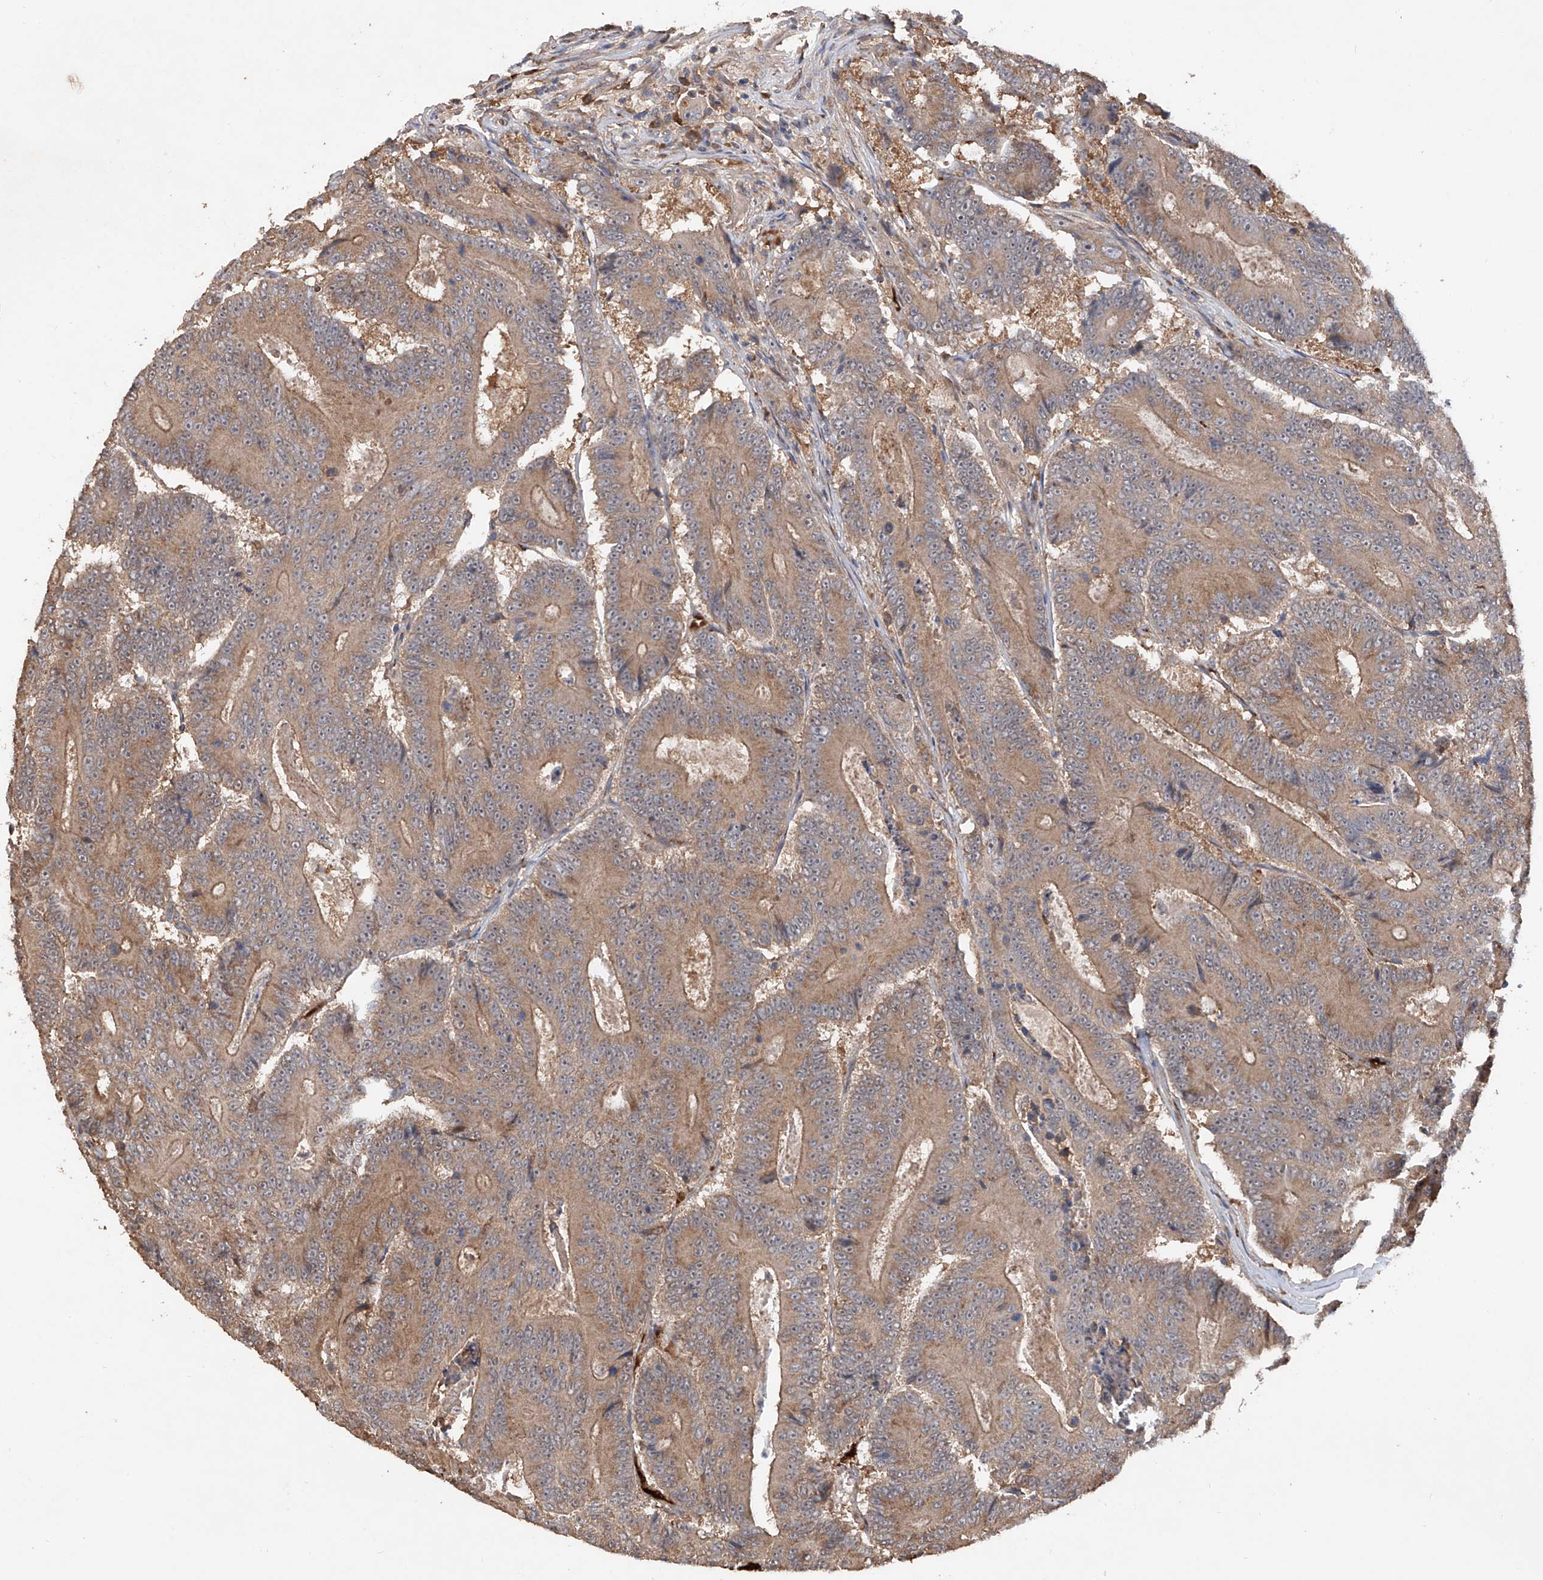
{"staining": {"intensity": "weak", "quantity": ">75%", "location": "cytoplasmic/membranous"}, "tissue": "colorectal cancer", "cell_type": "Tumor cells", "image_type": "cancer", "snomed": [{"axis": "morphology", "description": "Adenocarcinoma, NOS"}, {"axis": "topography", "description": "Colon"}], "caption": "Colorectal adenocarcinoma stained with a brown dye reveals weak cytoplasmic/membranous positive positivity in about >75% of tumor cells.", "gene": "EDN1", "patient": {"sex": "male", "age": 83}}